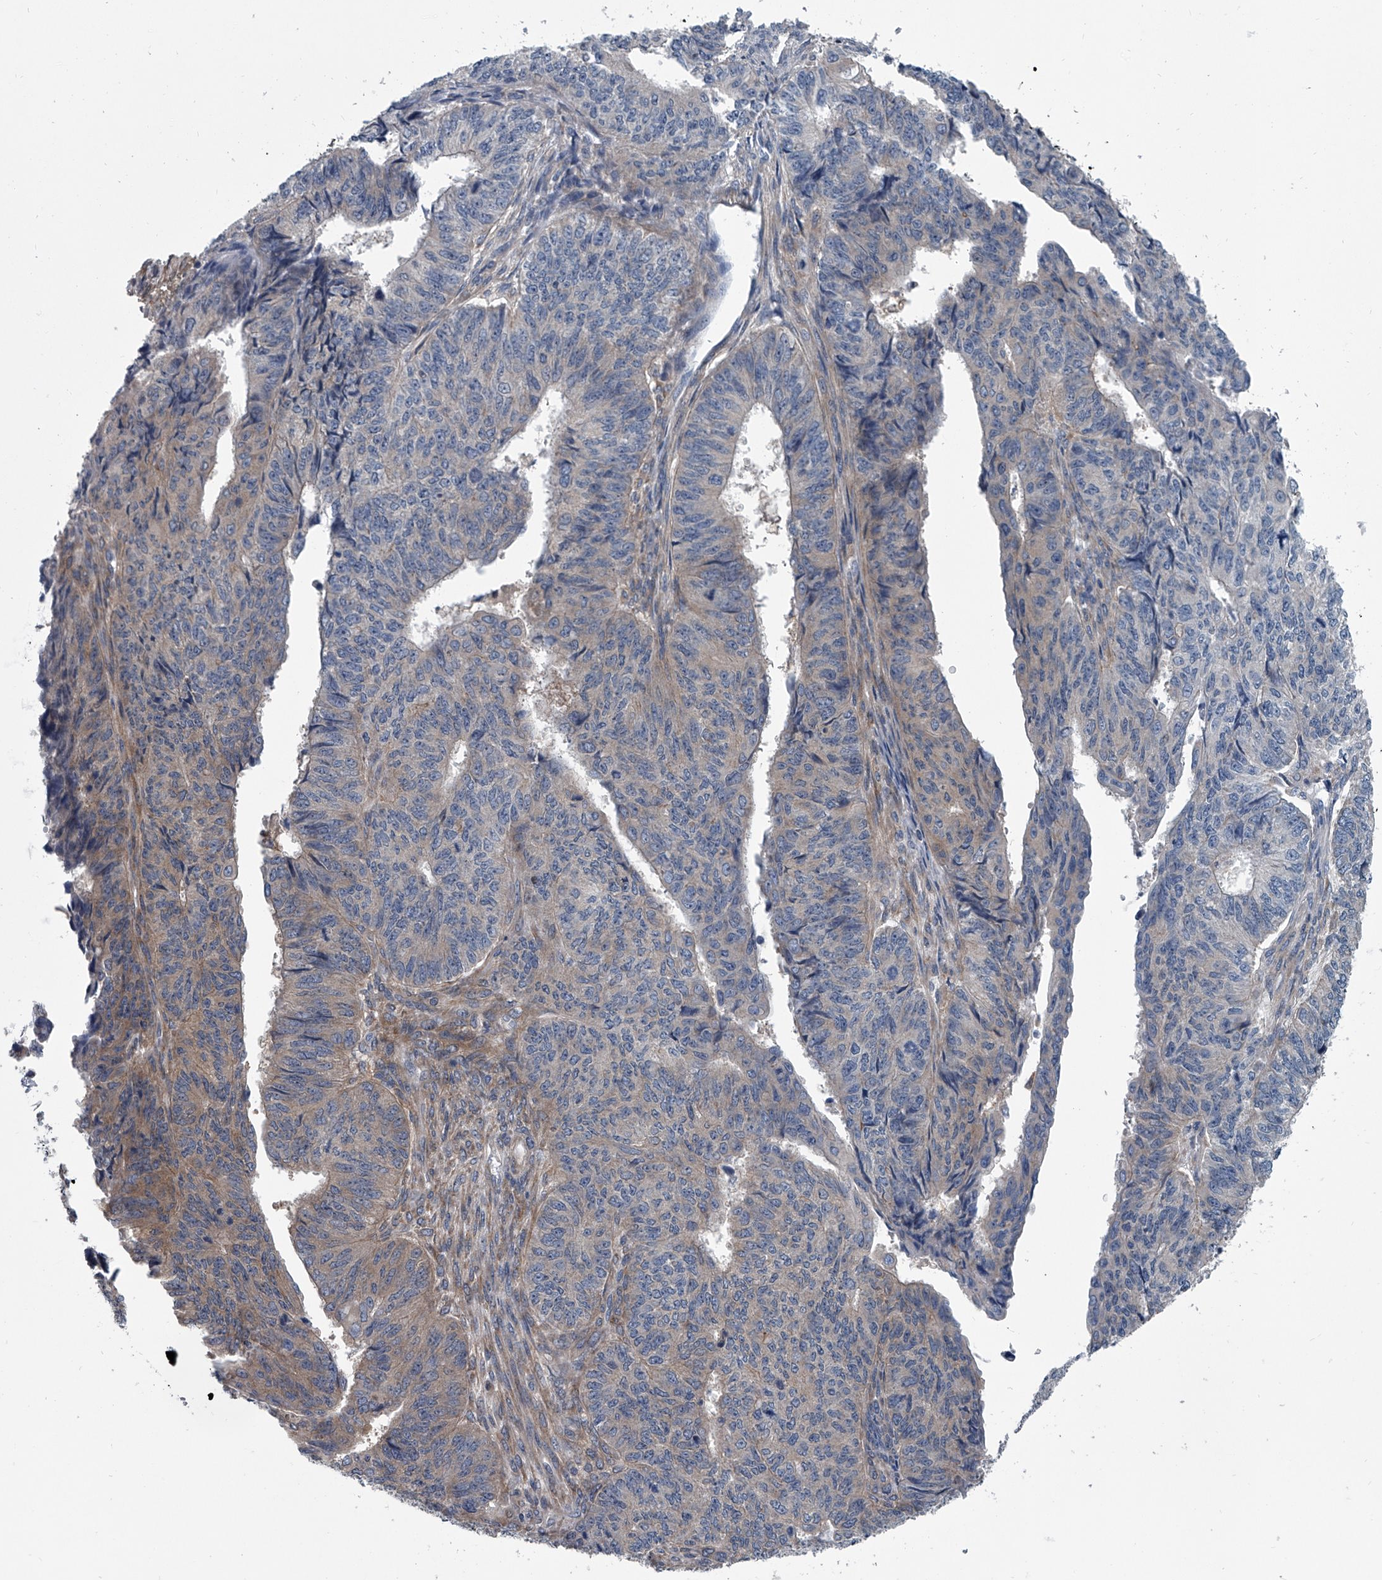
{"staining": {"intensity": "weak", "quantity": "<25%", "location": "cytoplasmic/membranous"}, "tissue": "endometrial cancer", "cell_type": "Tumor cells", "image_type": "cancer", "snomed": [{"axis": "morphology", "description": "Adenocarcinoma, NOS"}, {"axis": "topography", "description": "Endometrium"}], "caption": "An image of human endometrial cancer (adenocarcinoma) is negative for staining in tumor cells.", "gene": "PPP2R5D", "patient": {"sex": "female", "age": 32}}